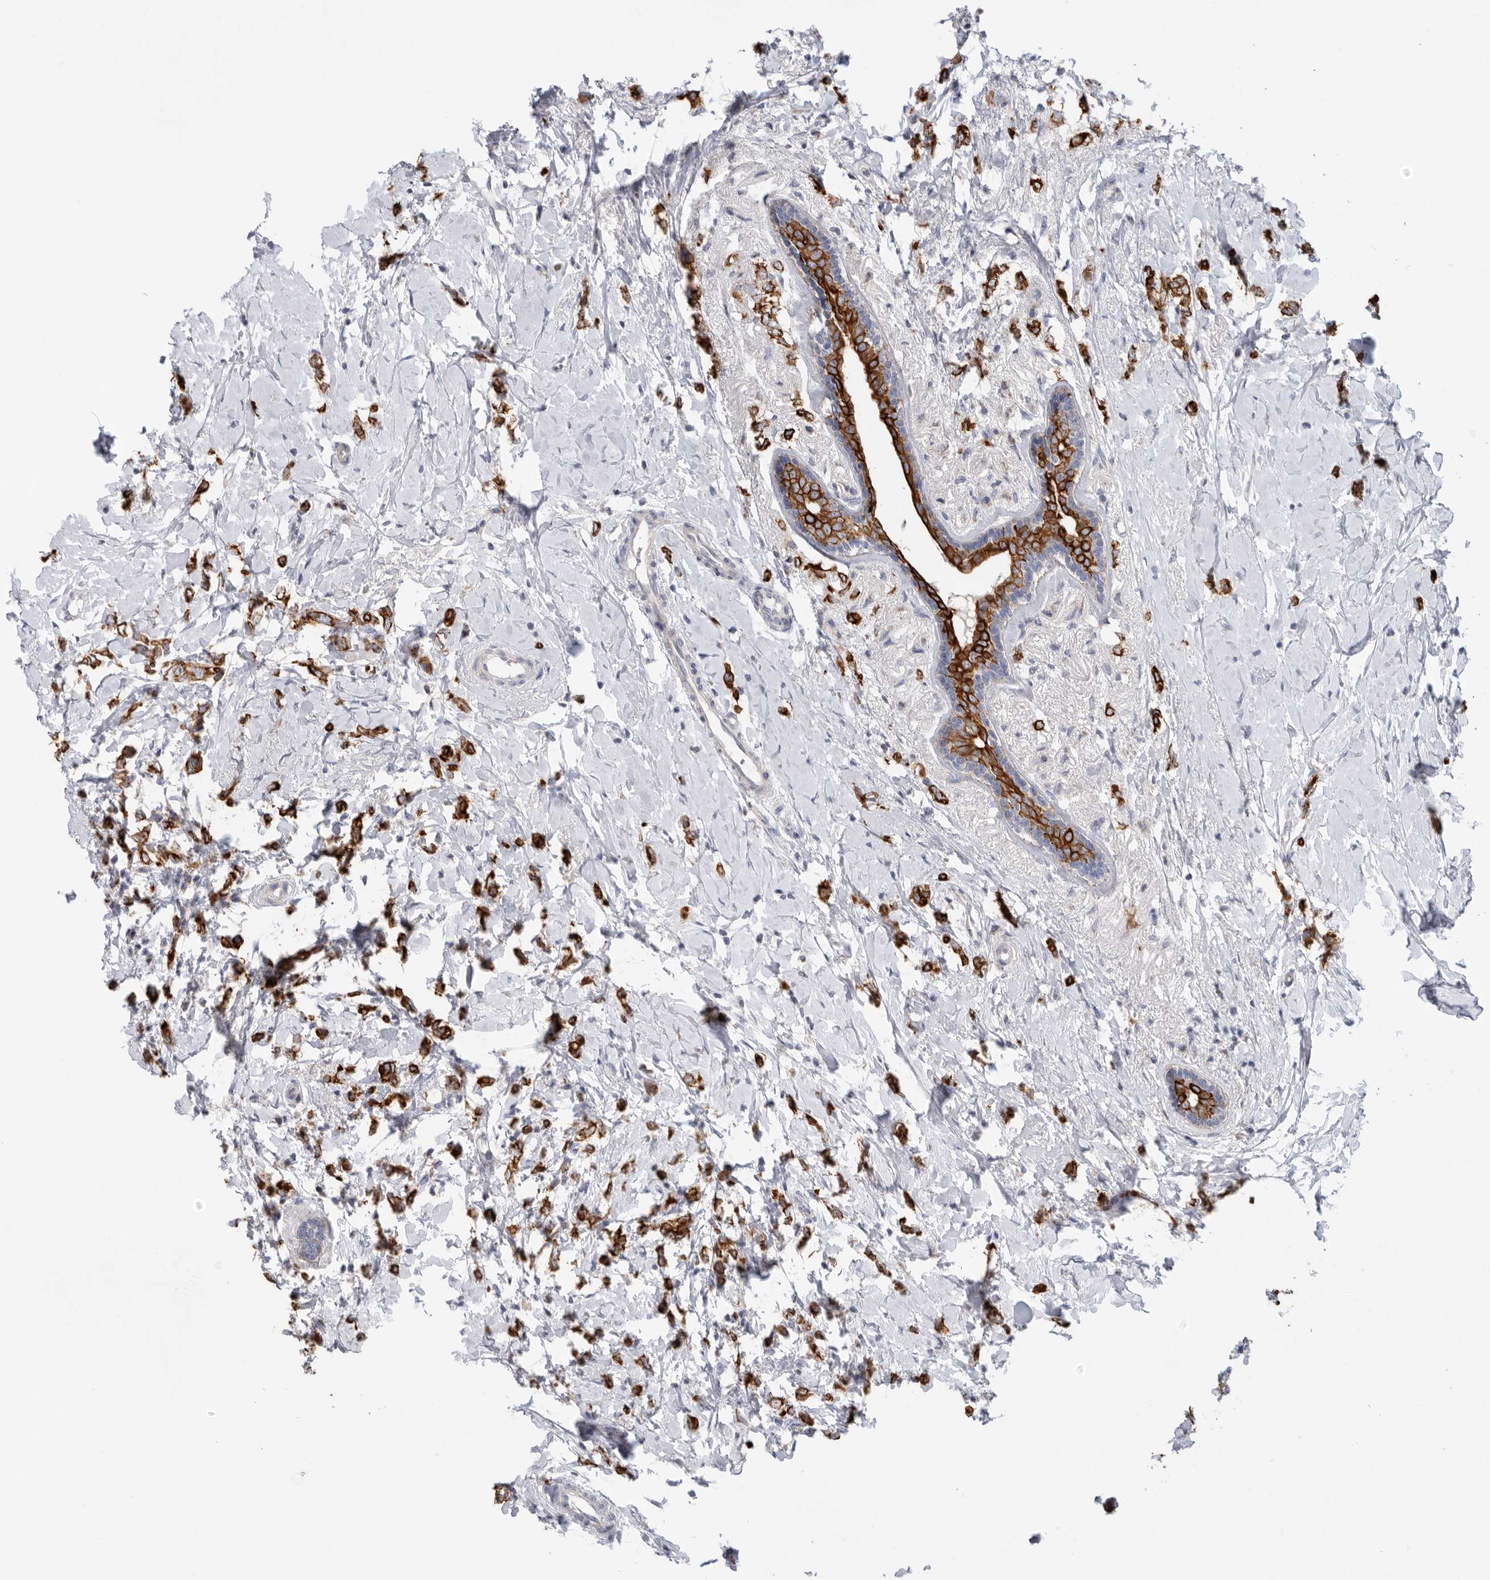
{"staining": {"intensity": "strong", "quantity": ">75%", "location": "cytoplasmic/membranous"}, "tissue": "breast cancer", "cell_type": "Tumor cells", "image_type": "cancer", "snomed": [{"axis": "morphology", "description": "Normal tissue, NOS"}, {"axis": "morphology", "description": "Lobular carcinoma"}, {"axis": "topography", "description": "Breast"}], "caption": "A high-resolution histopathology image shows immunohistochemistry (IHC) staining of breast cancer (lobular carcinoma), which reveals strong cytoplasmic/membranous expression in about >75% of tumor cells.", "gene": "MTFR1L", "patient": {"sex": "female", "age": 47}}